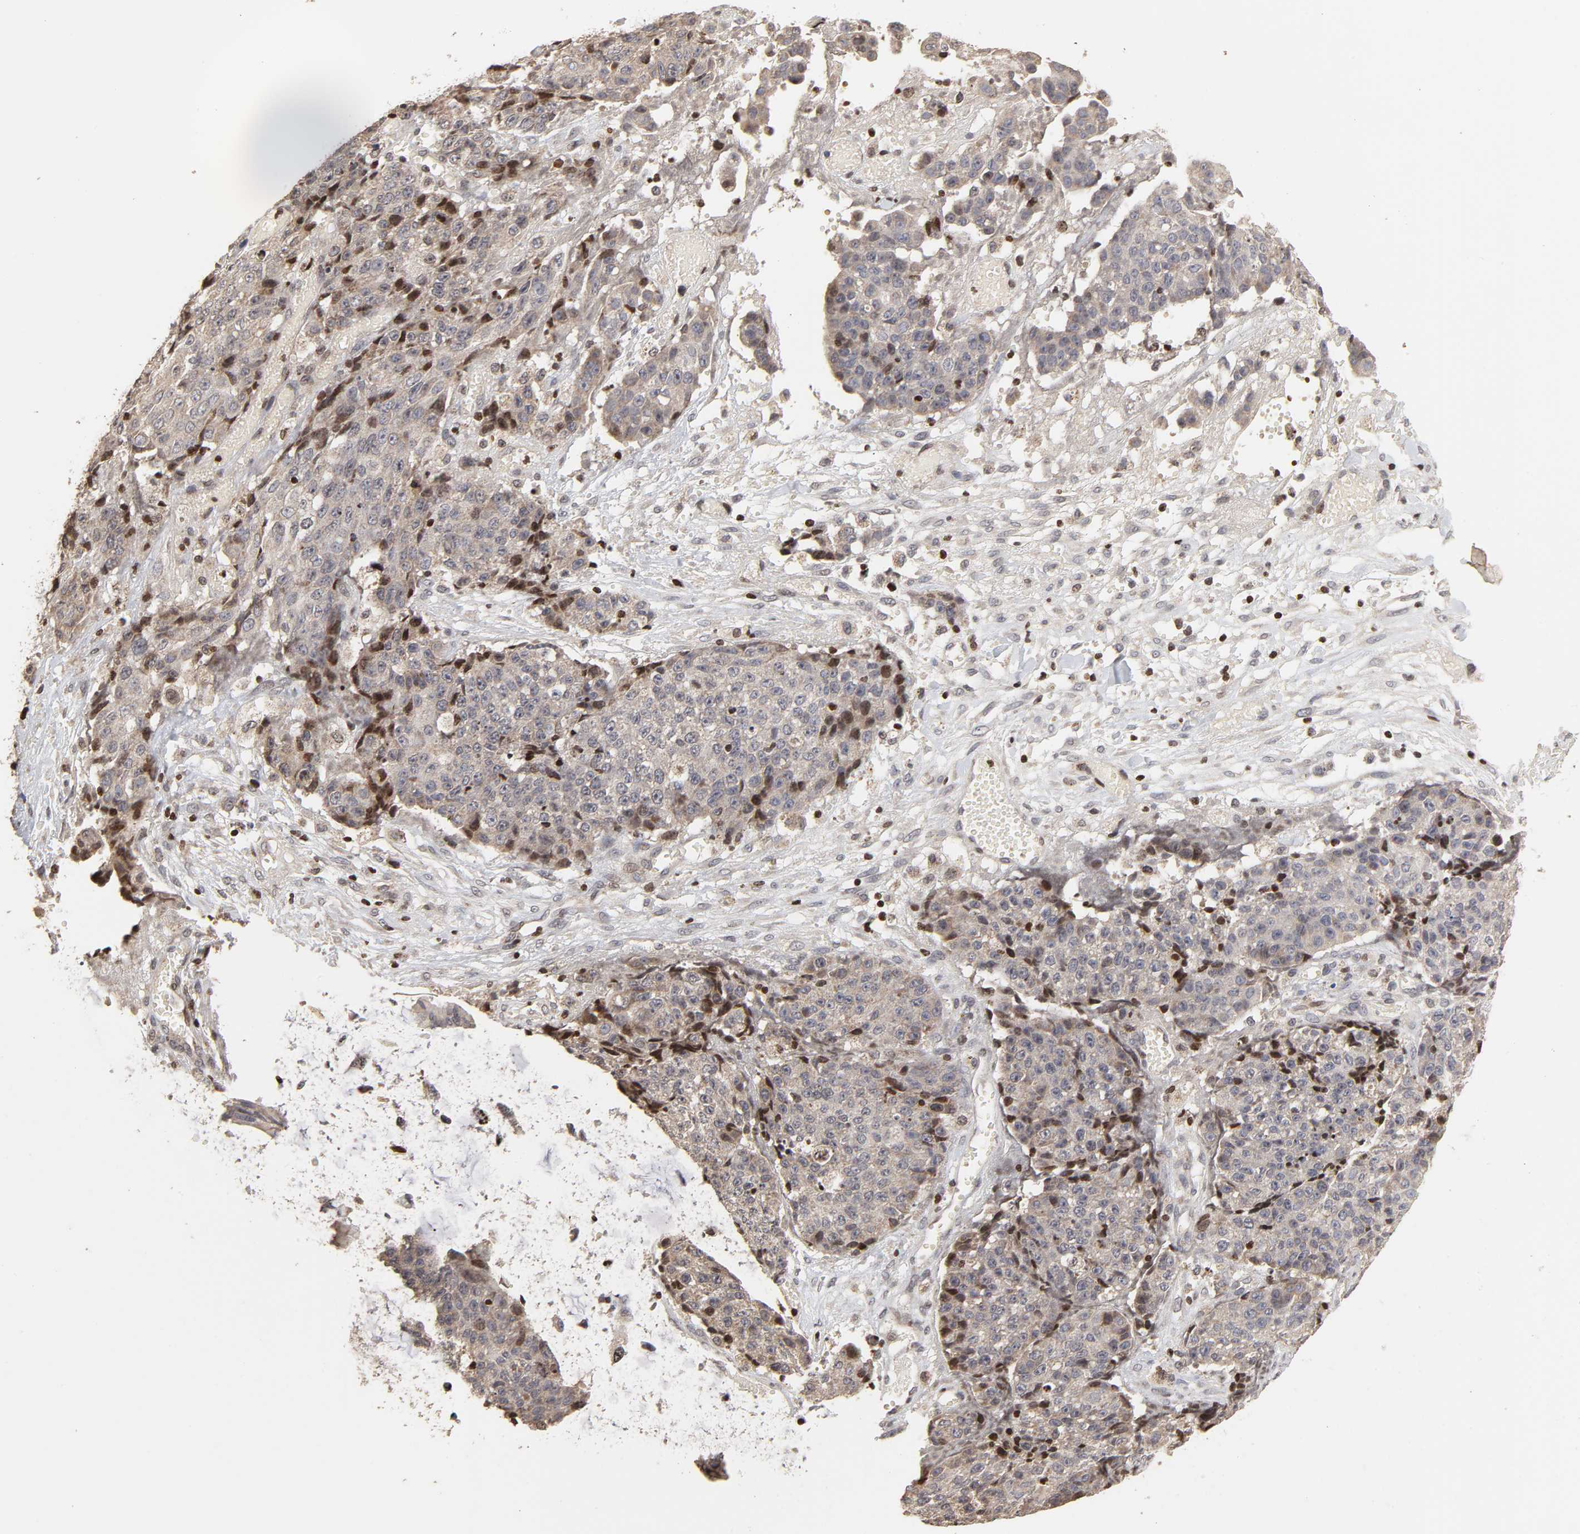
{"staining": {"intensity": "weak", "quantity": "<25%", "location": "cytoplasmic/membranous"}, "tissue": "ovarian cancer", "cell_type": "Tumor cells", "image_type": "cancer", "snomed": [{"axis": "morphology", "description": "Carcinoma, endometroid"}, {"axis": "topography", "description": "Ovary"}], "caption": "This is an IHC micrograph of human ovarian cancer. There is no positivity in tumor cells.", "gene": "ZNF473", "patient": {"sex": "female", "age": 42}}